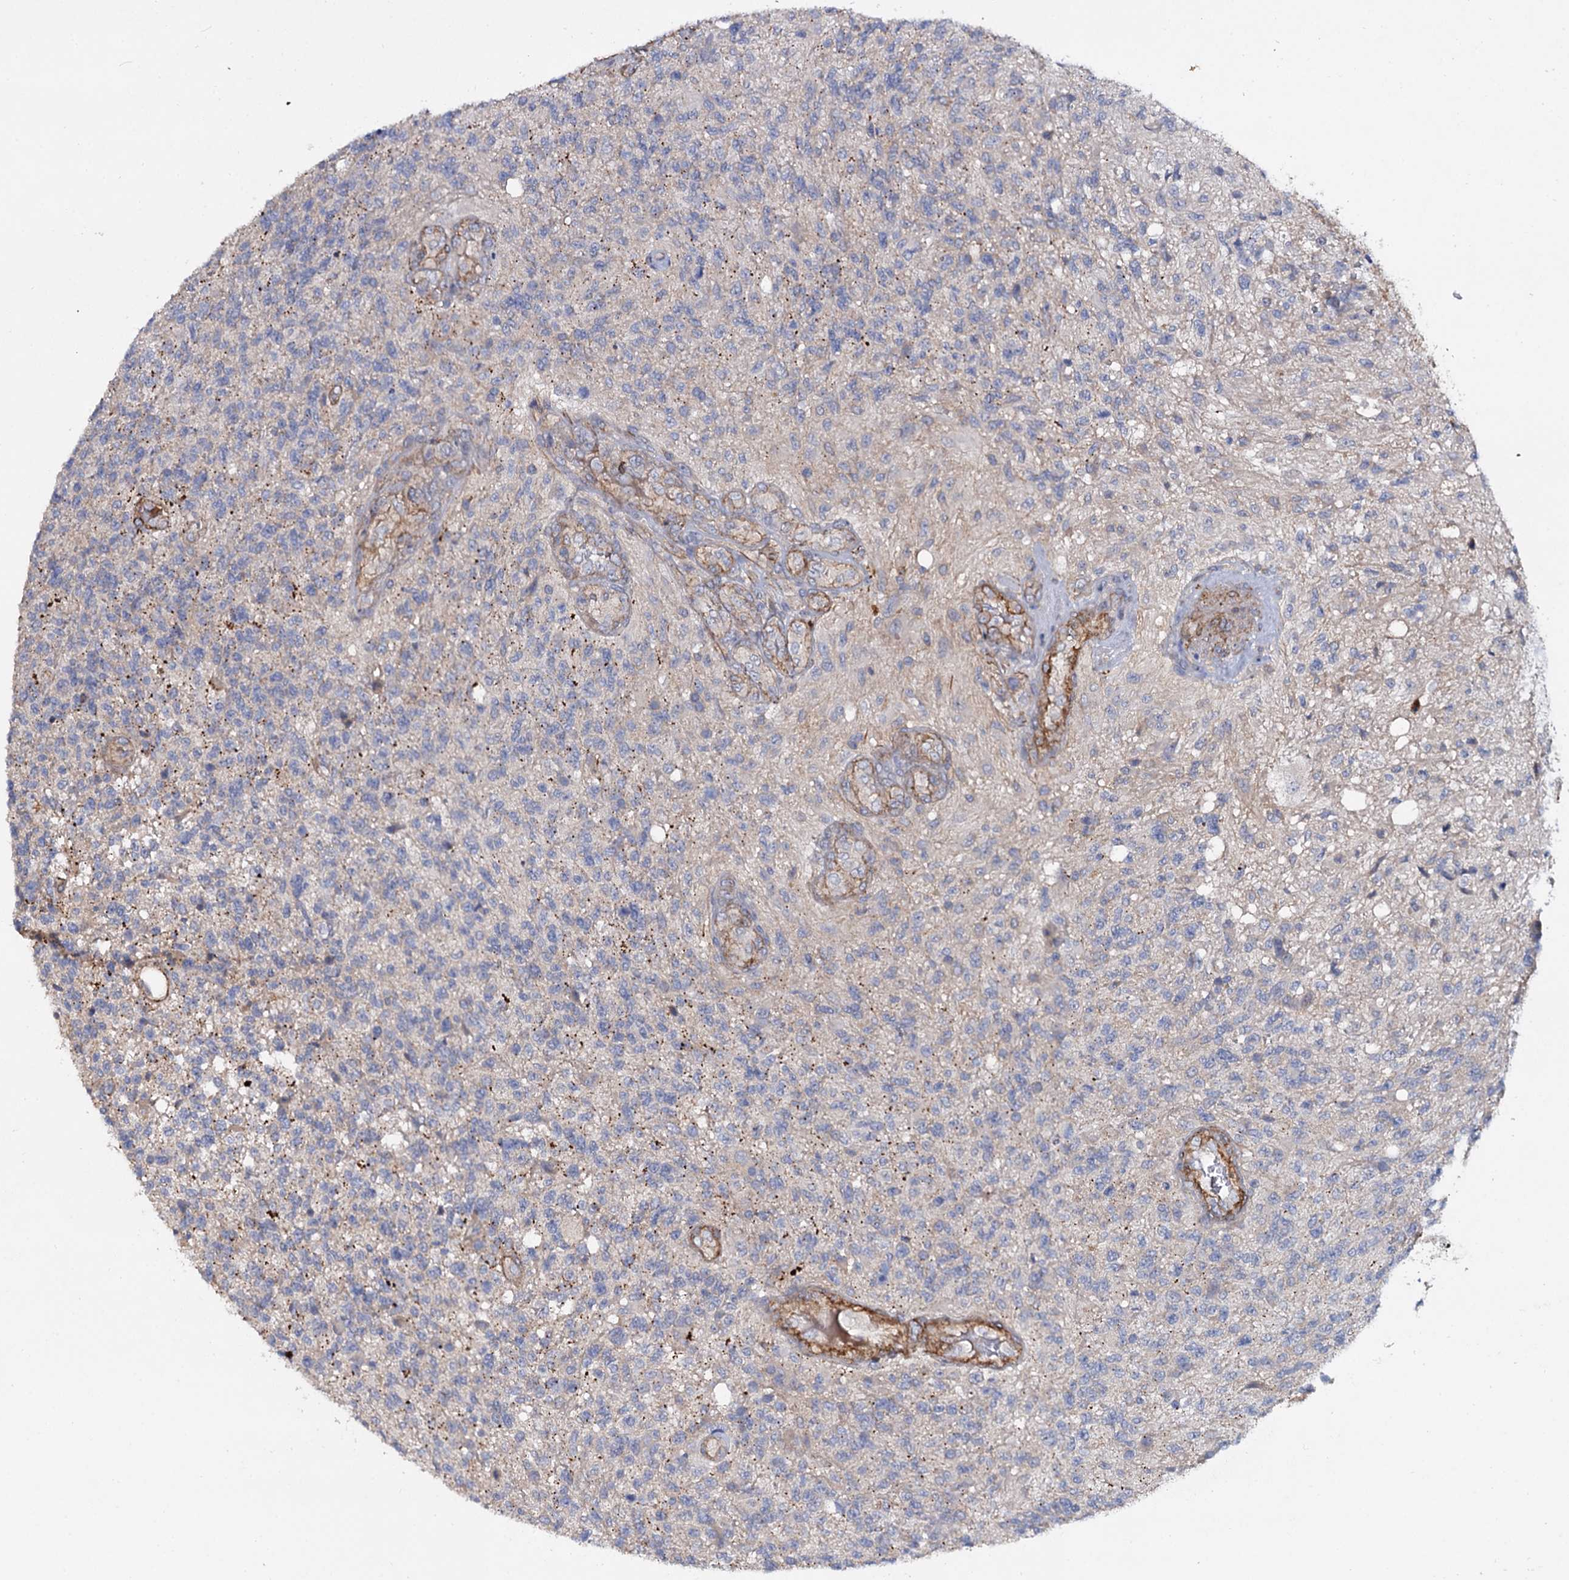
{"staining": {"intensity": "negative", "quantity": "none", "location": "none"}, "tissue": "glioma", "cell_type": "Tumor cells", "image_type": "cancer", "snomed": [{"axis": "morphology", "description": "Glioma, malignant, High grade"}, {"axis": "topography", "description": "Brain"}], "caption": "Immunohistochemistry micrograph of neoplastic tissue: human malignant glioma (high-grade) stained with DAB (3,3'-diaminobenzidine) demonstrates no significant protein staining in tumor cells.", "gene": "ISM2", "patient": {"sex": "male", "age": 56}}